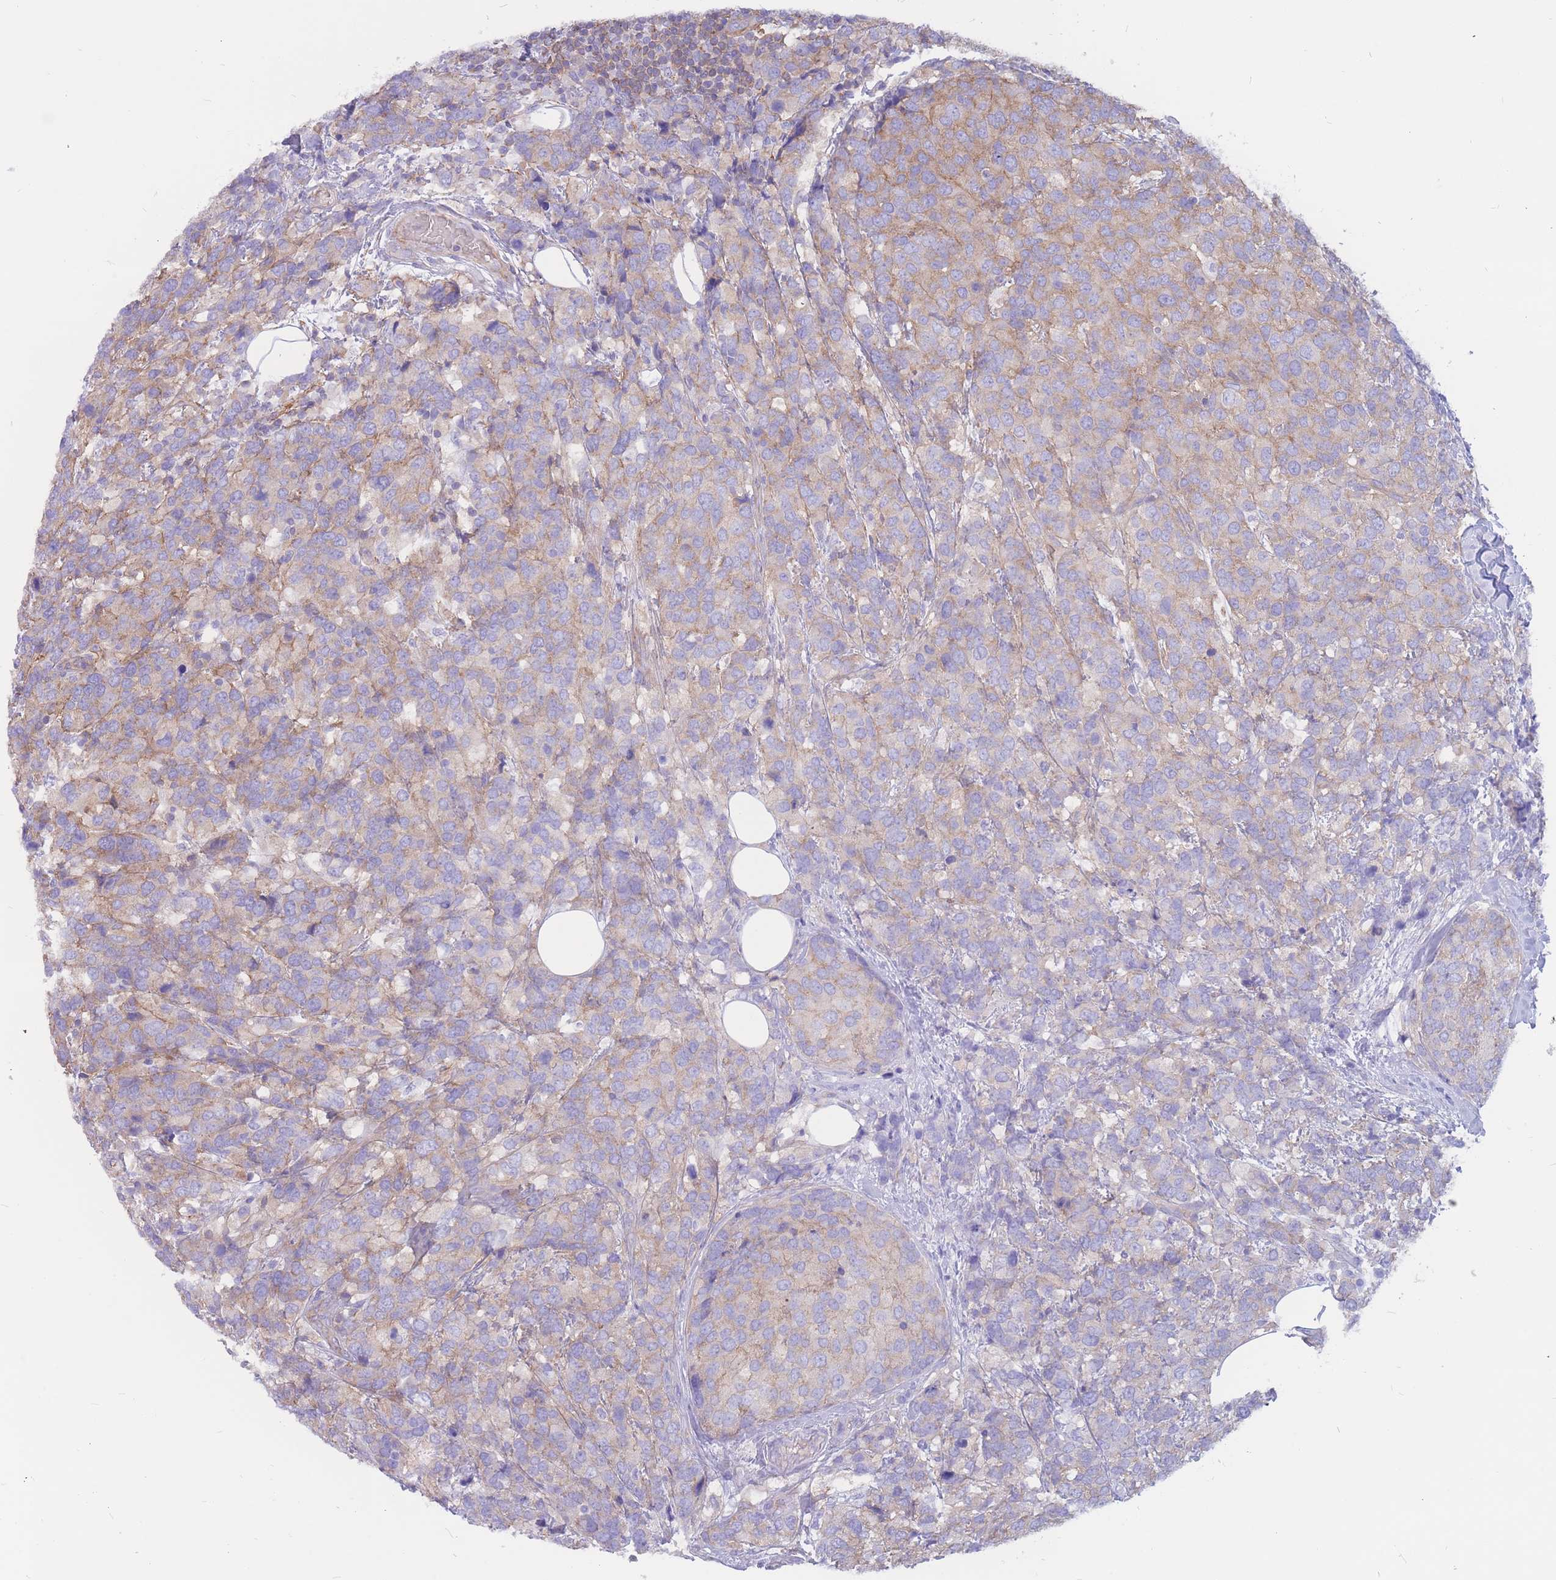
{"staining": {"intensity": "weak", "quantity": ">75%", "location": "cytoplasmic/membranous"}, "tissue": "breast cancer", "cell_type": "Tumor cells", "image_type": "cancer", "snomed": [{"axis": "morphology", "description": "Lobular carcinoma"}, {"axis": "topography", "description": "Breast"}], "caption": "Tumor cells exhibit weak cytoplasmic/membranous staining in approximately >75% of cells in breast cancer (lobular carcinoma).", "gene": "ADD2", "patient": {"sex": "female", "age": 59}}